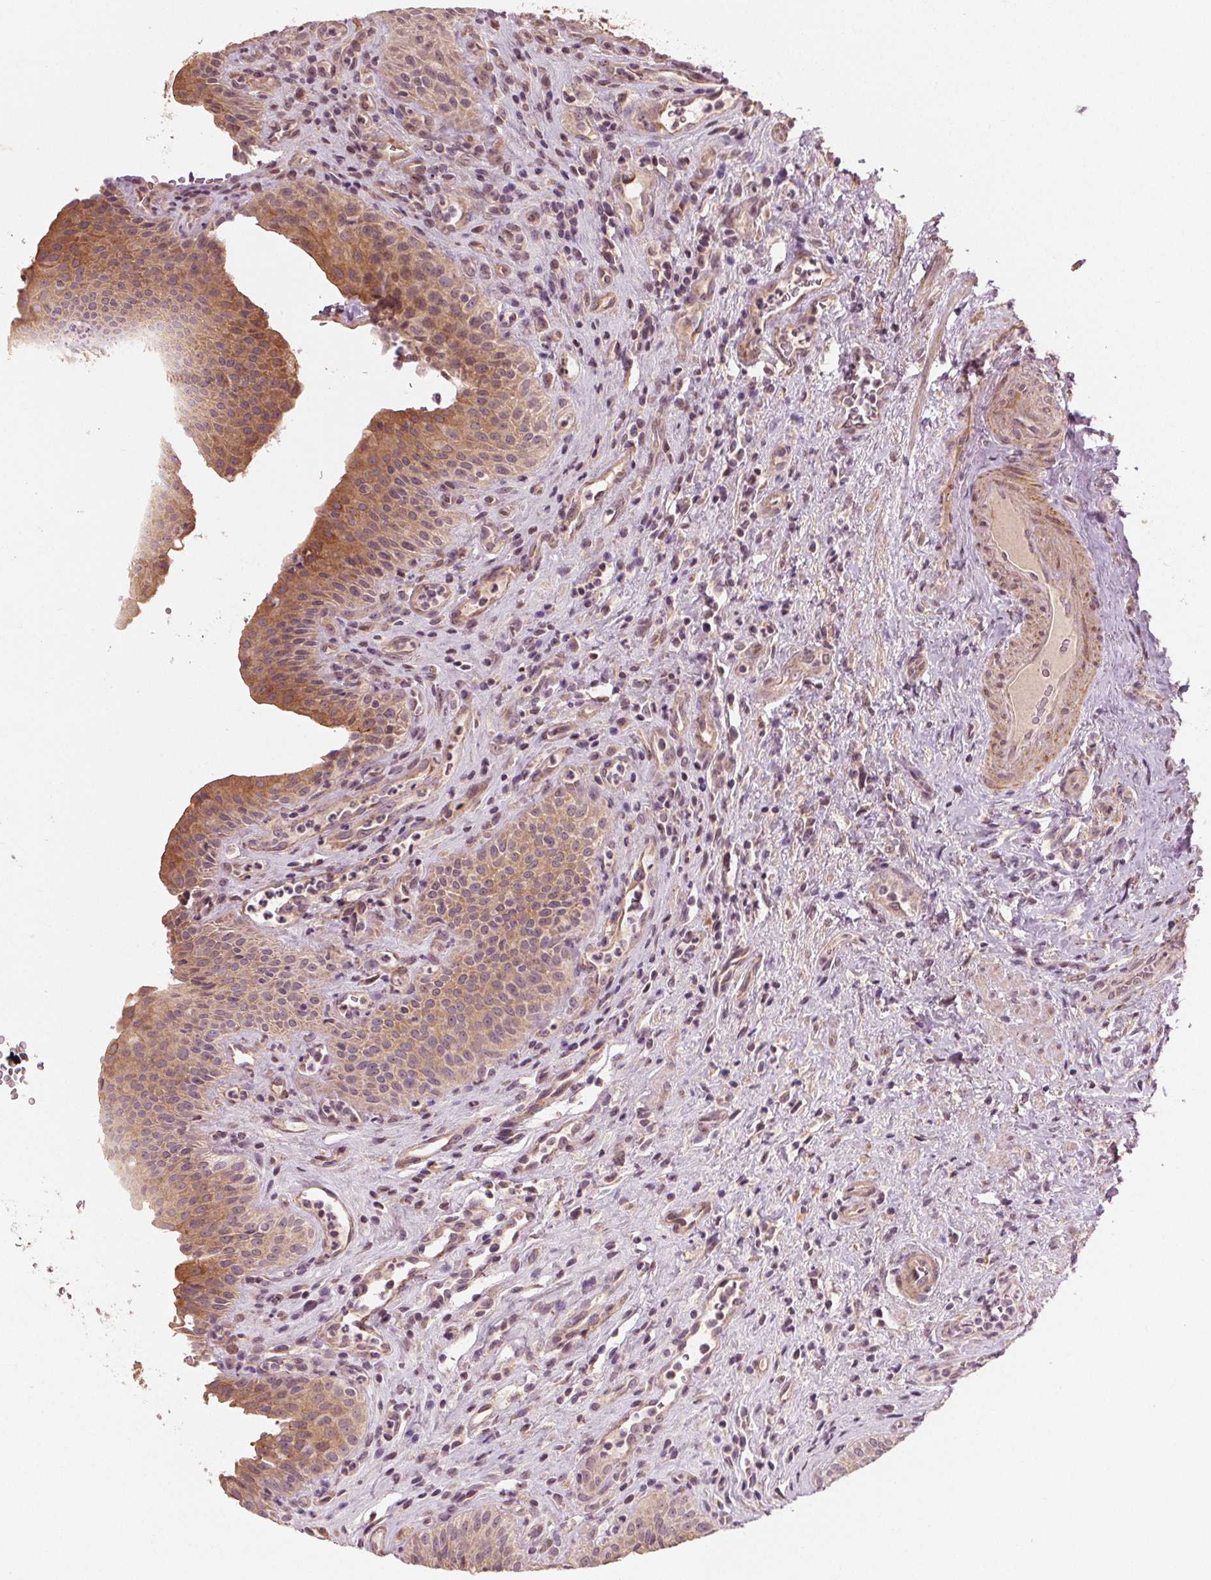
{"staining": {"intensity": "moderate", "quantity": ">75%", "location": "cytoplasmic/membranous"}, "tissue": "urinary bladder", "cell_type": "Urothelial cells", "image_type": "normal", "snomed": [{"axis": "morphology", "description": "Normal tissue, NOS"}, {"axis": "topography", "description": "Urinary bladder"}, {"axis": "topography", "description": "Peripheral nerve tissue"}], "caption": "Protein expression analysis of benign human urinary bladder reveals moderate cytoplasmic/membranous staining in approximately >75% of urothelial cells.", "gene": "CLBA1", "patient": {"sex": "male", "age": 66}}